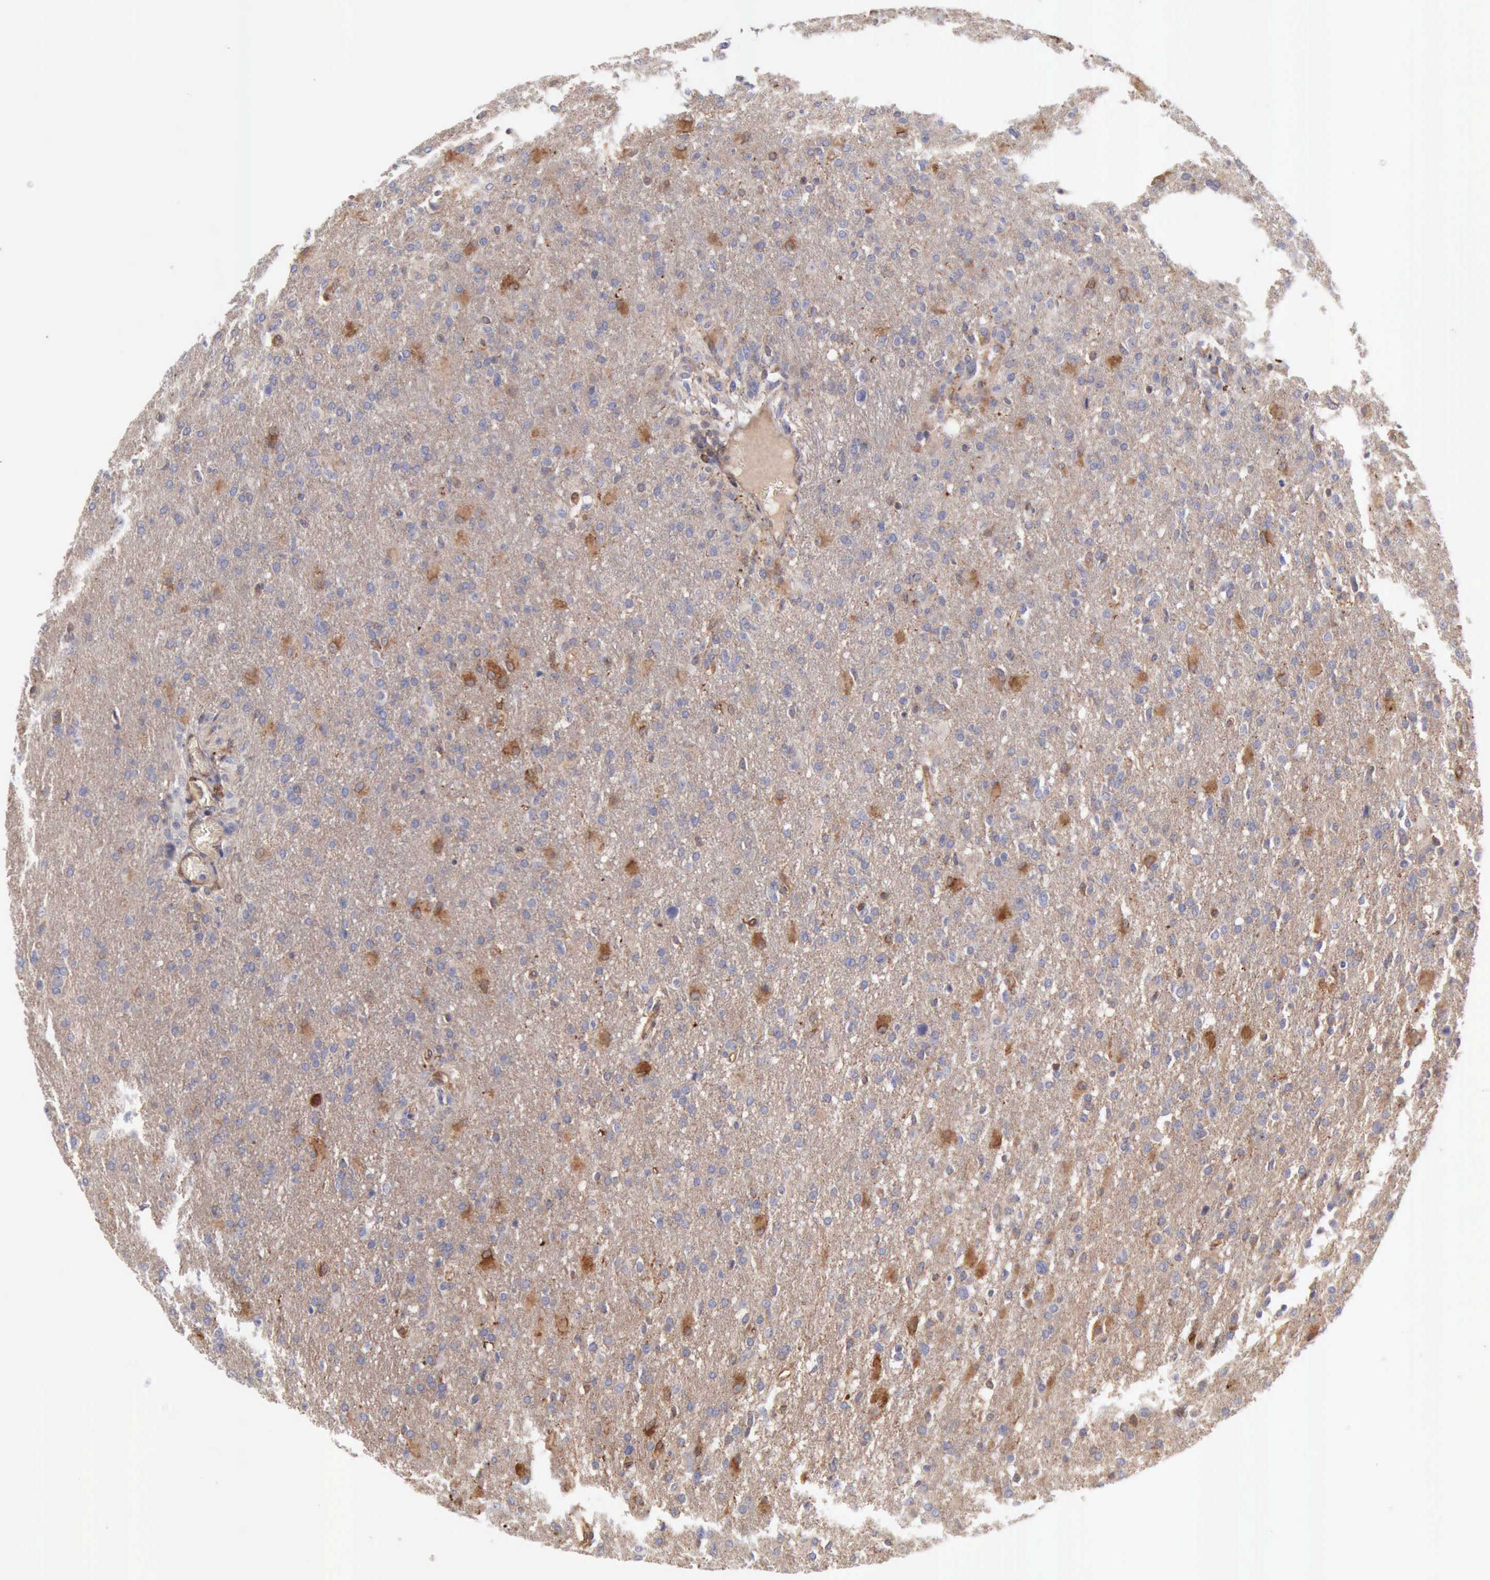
{"staining": {"intensity": "moderate", "quantity": ">75%", "location": "cytoplasmic/membranous,nuclear"}, "tissue": "glioma", "cell_type": "Tumor cells", "image_type": "cancer", "snomed": [{"axis": "morphology", "description": "Glioma, malignant, High grade"}, {"axis": "topography", "description": "Brain"}], "caption": "The micrograph shows immunohistochemical staining of glioma. There is moderate cytoplasmic/membranous and nuclear staining is identified in about >75% of tumor cells. (brown staining indicates protein expression, while blue staining denotes nuclei).", "gene": "APOL2", "patient": {"sex": "male", "age": 68}}